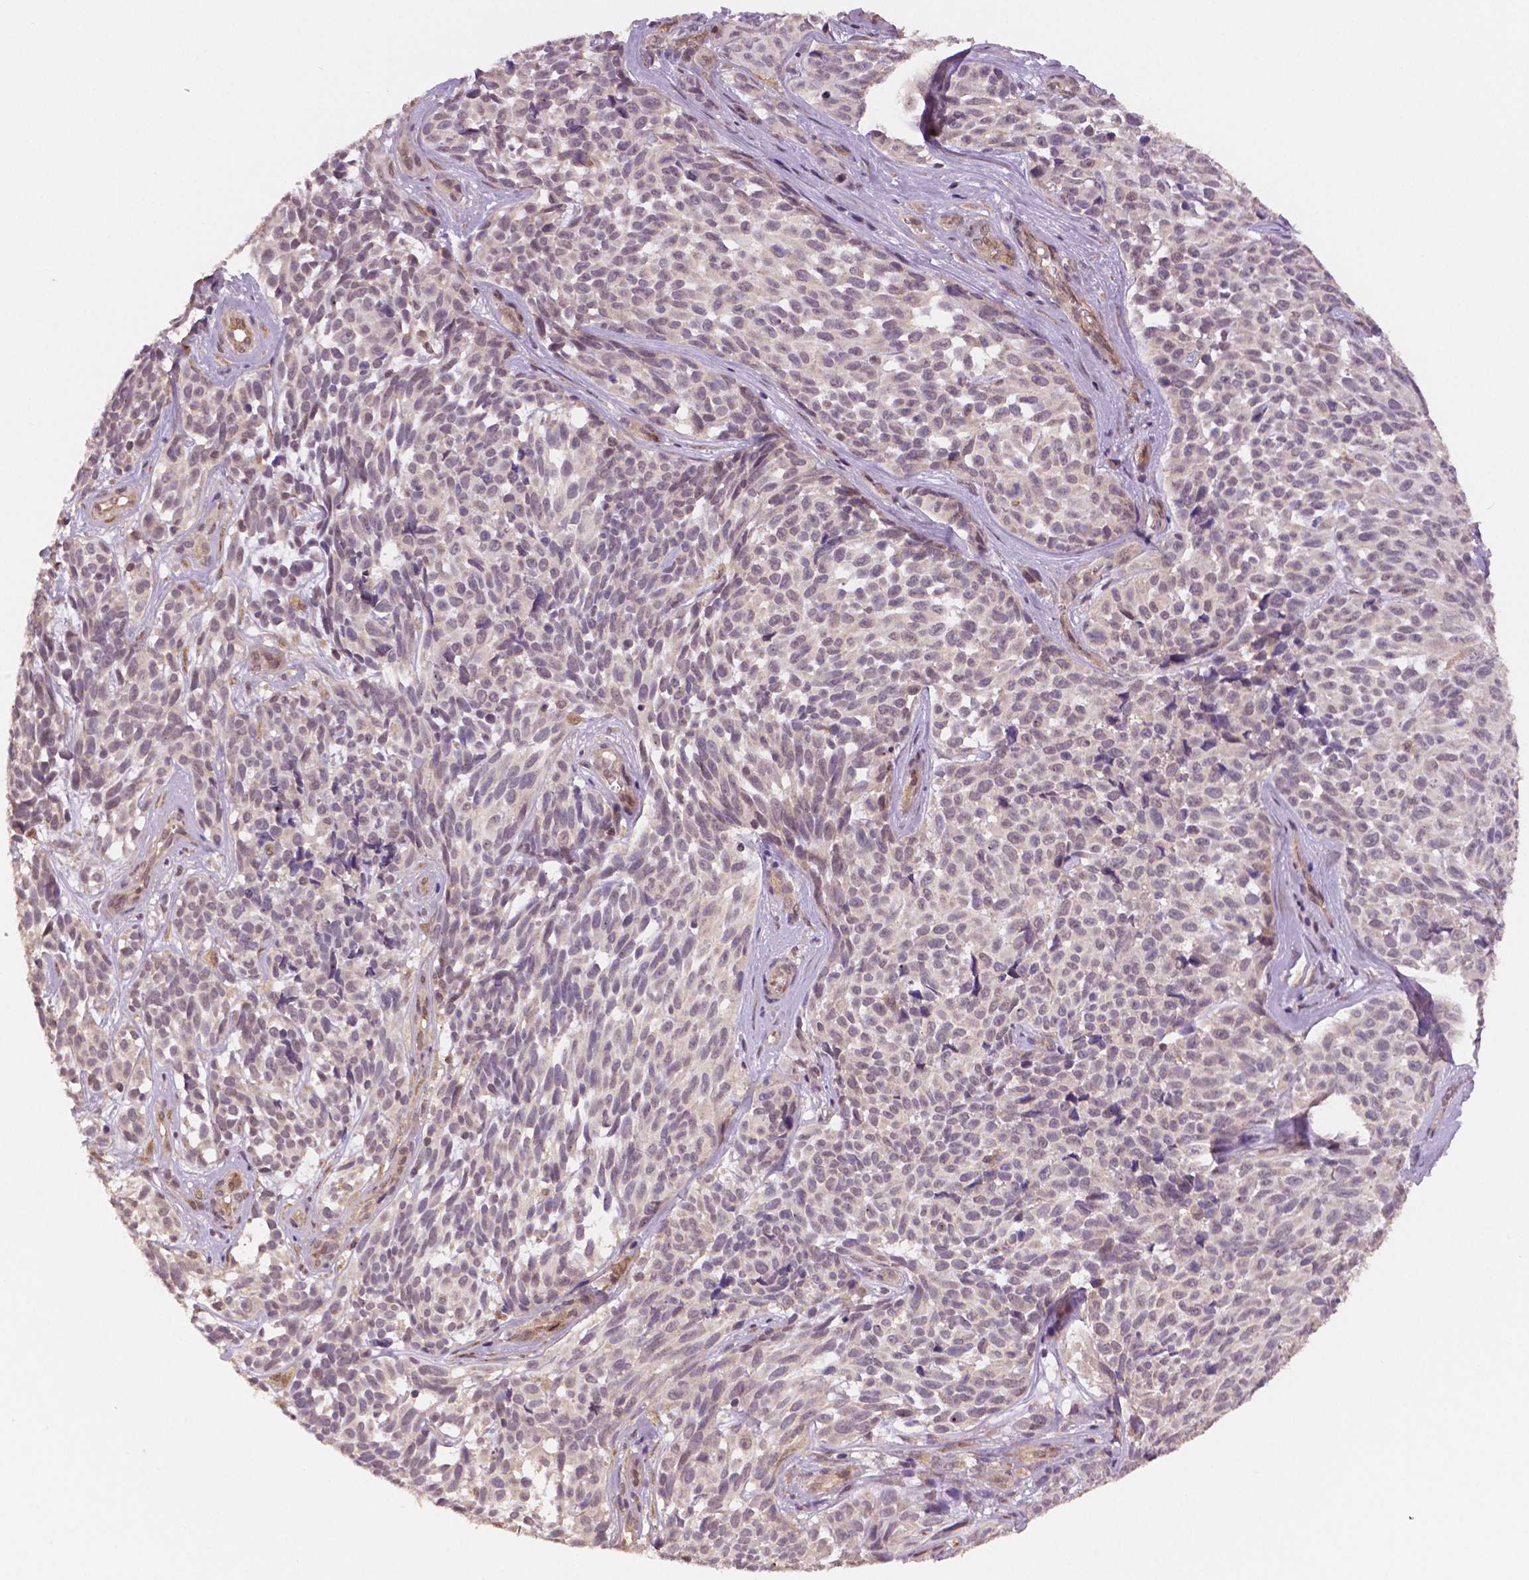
{"staining": {"intensity": "negative", "quantity": "none", "location": "none"}, "tissue": "melanoma", "cell_type": "Tumor cells", "image_type": "cancer", "snomed": [{"axis": "morphology", "description": "Malignant melanoma, NOS"}, {"axis": "topography", "description": "Skin"}], "caption": "Tumor cells show no significant expression in melanoma. (DAB immunohistochemistry (IHC) with hematoxylin counter stain).", "gene": "STAT3", "patient": {"sex": "female", "age": 88}}